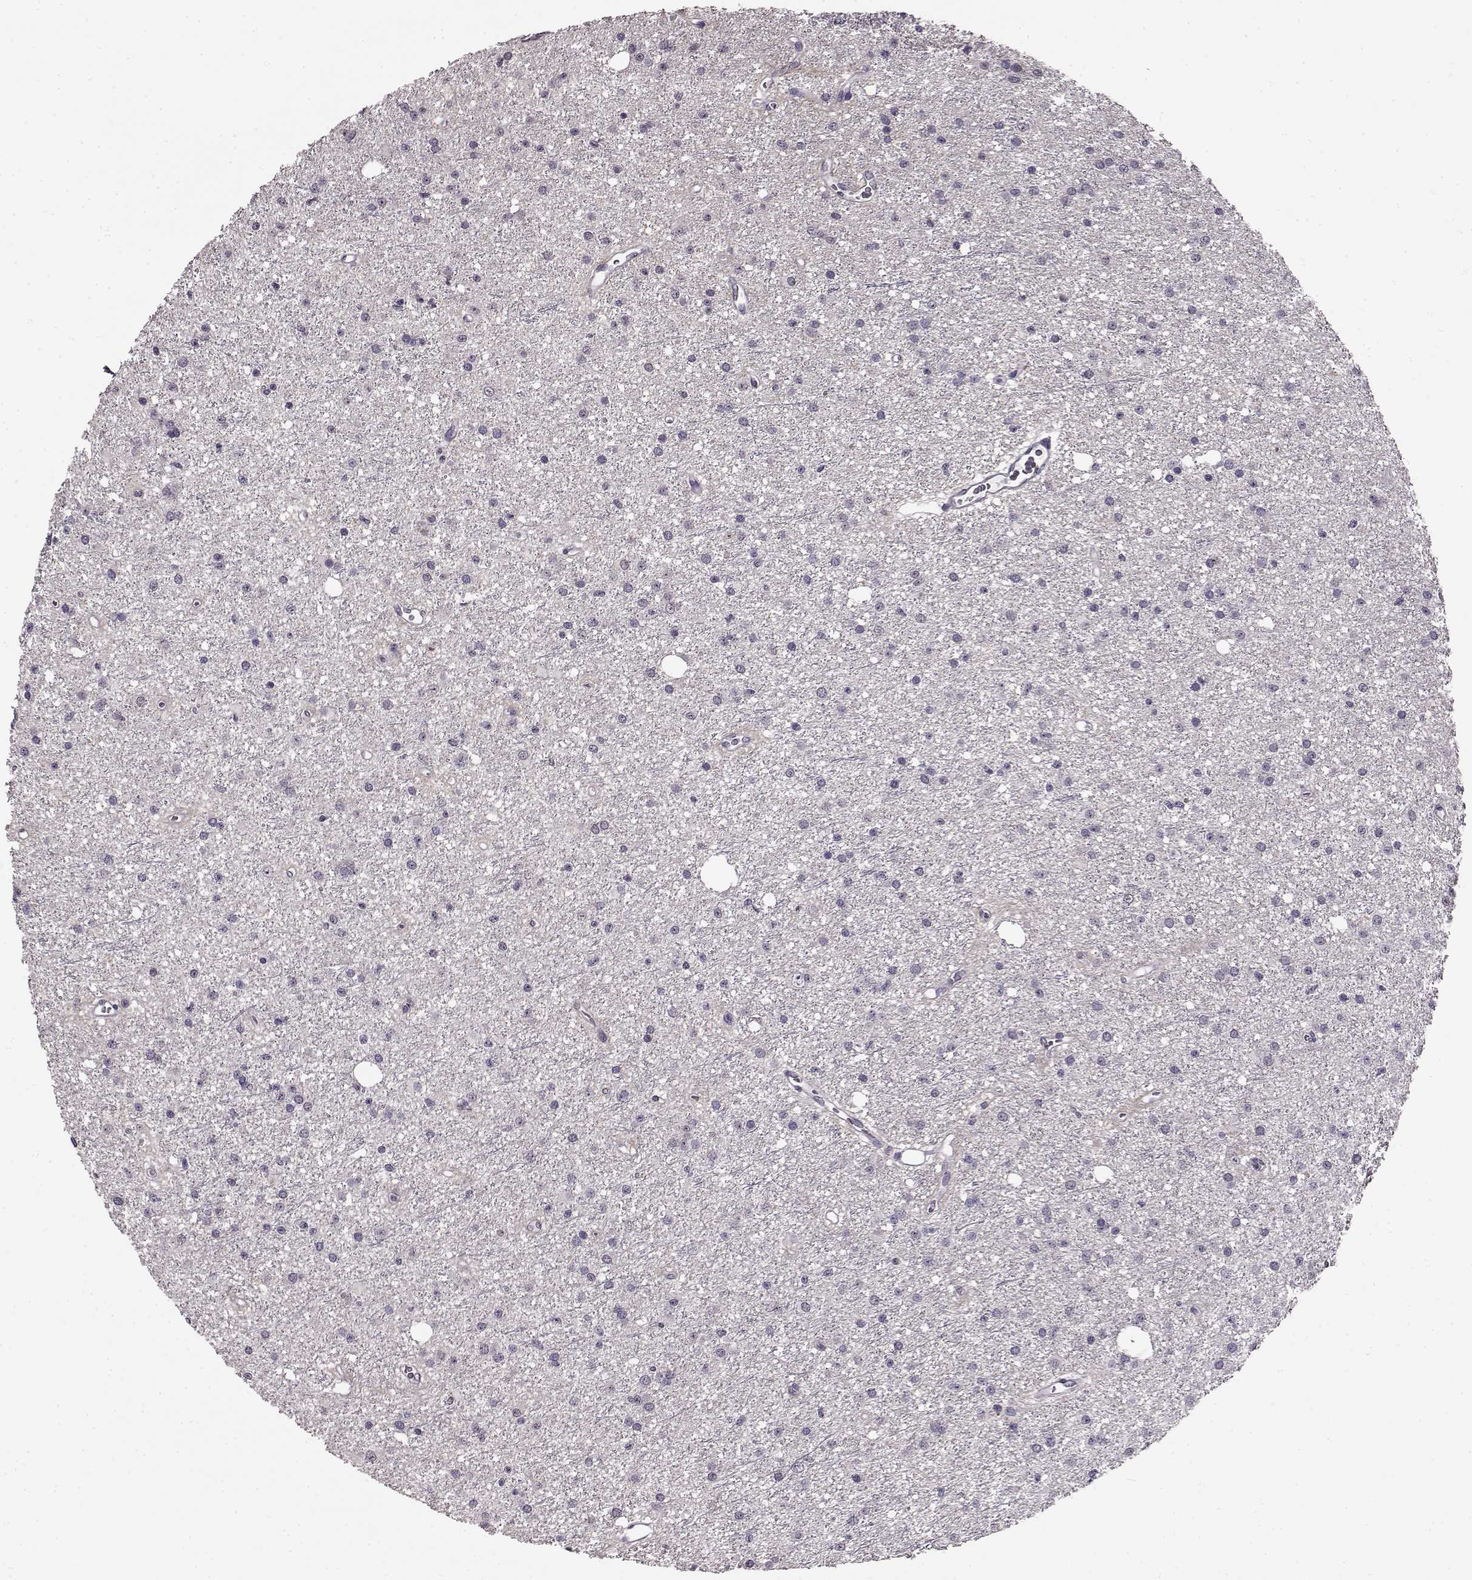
{"staining": {"intensity": "negative", "quantity": "none", "location": "none"}, "tissue": "glioma", "cell_type": "Tumor cells", "image_type": "cancer", "snomed": [{"axis": "morphology", "description": "Glioma, malignant, Low grade"}, {"axis": "topography", "description": "Brain"}], "caption": "Immunohistochemistry (IHC) of human malignant glioma (low-grade) reveals no expression in tumor cells.", "gene": "RP1L1", "patient": {"sex": "male", "age": 27}}